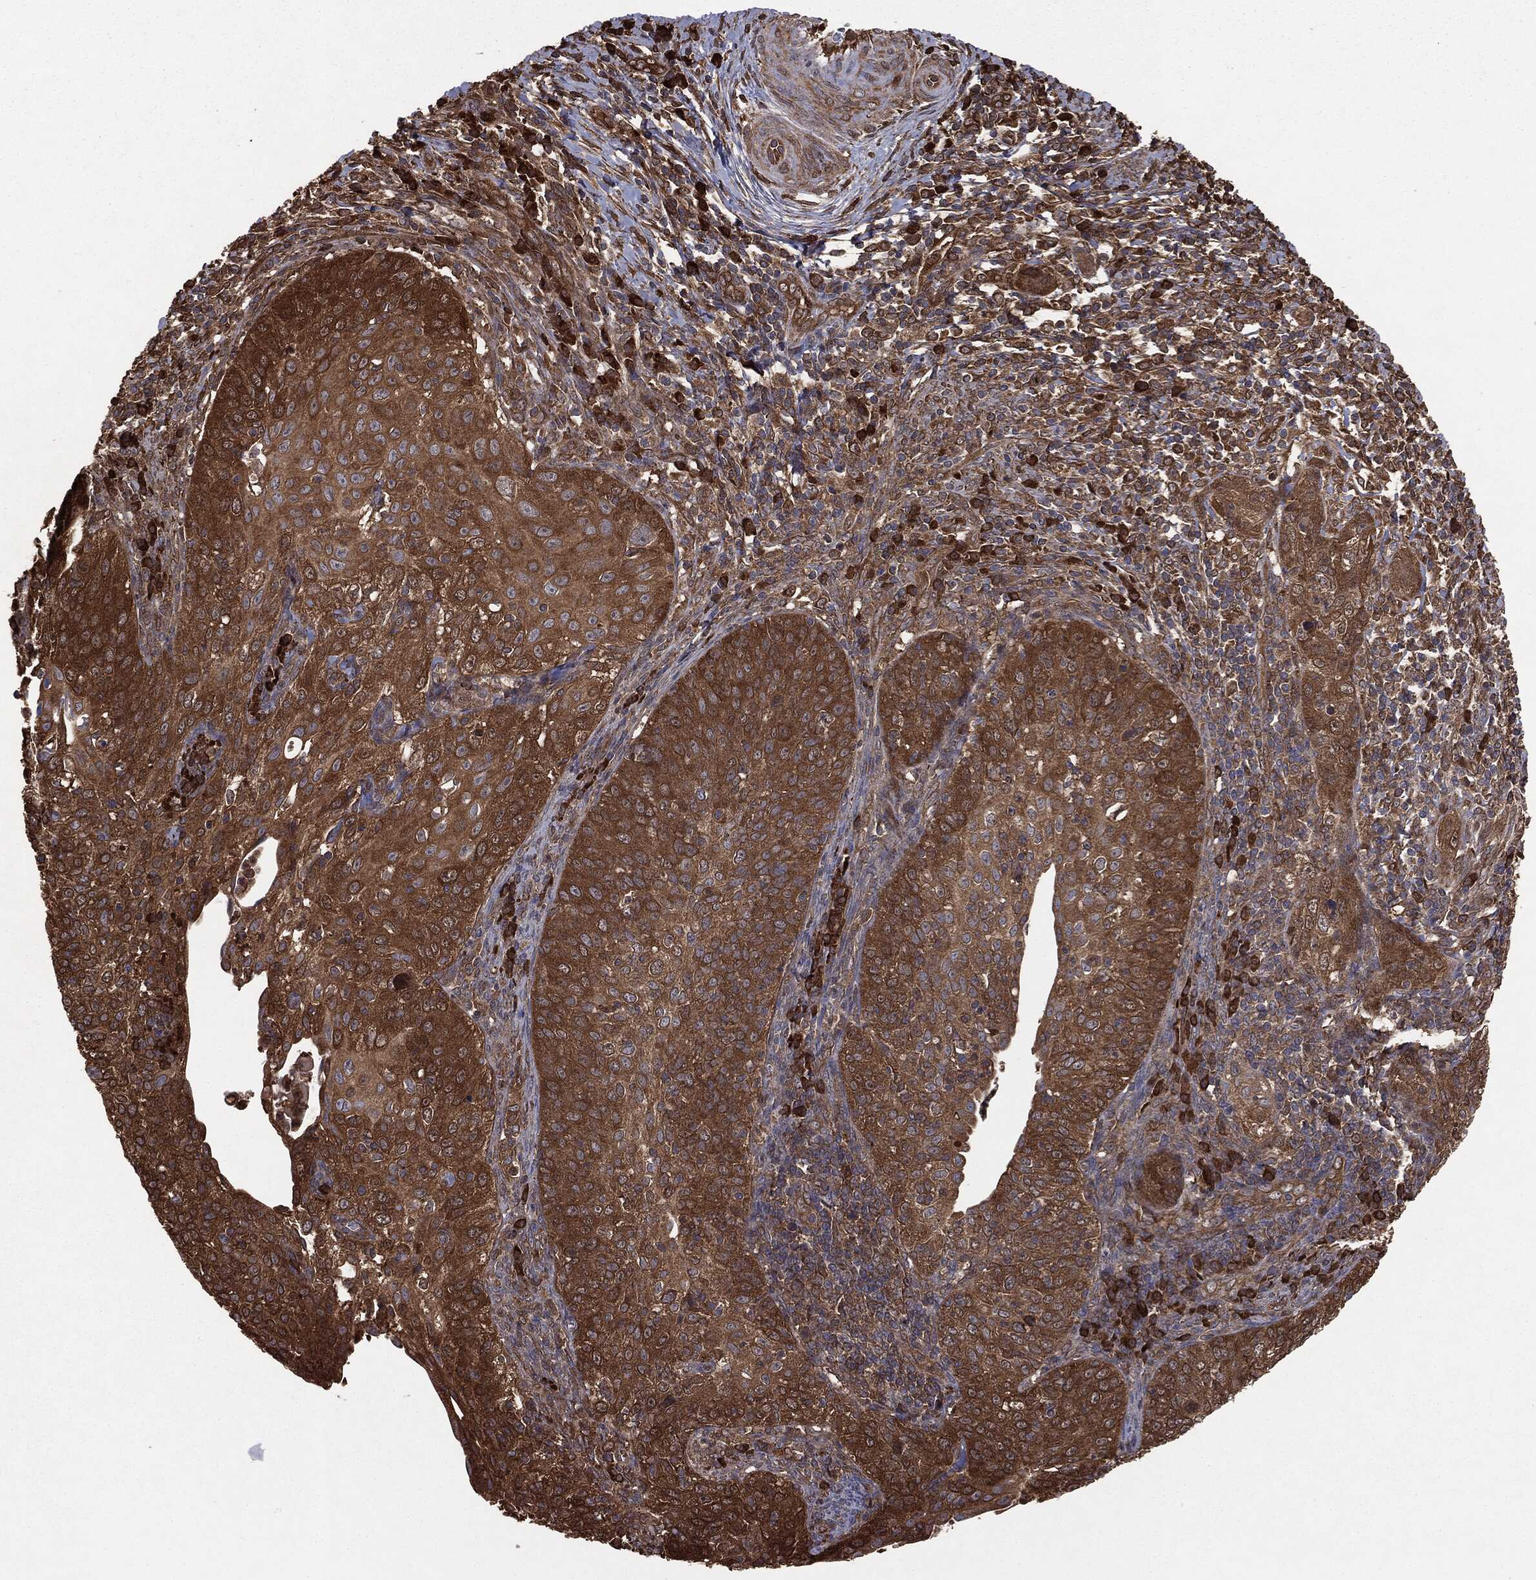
{"staining": {"intensity": "strong", "quantity": ">75%", "location": "cytoplasmic/membranous"}, "tissue": "cervical cancer", "cell_type": "Tumor cells", "image_type": "cancer", "snomed": [{"axis": "morphology", "description": "Squamous cell carcinoma, NOS"}, {"axis": "topography", "description": "Cervix"}], "caption": "Immunohistochemistry (DAB) staining of human cervical cancer reveals strong cytoplasmic/membranous protein positivity in about >75% of tumor cells.", "gene": "NME1", "patient": {"sex": "female", "age": 30}}